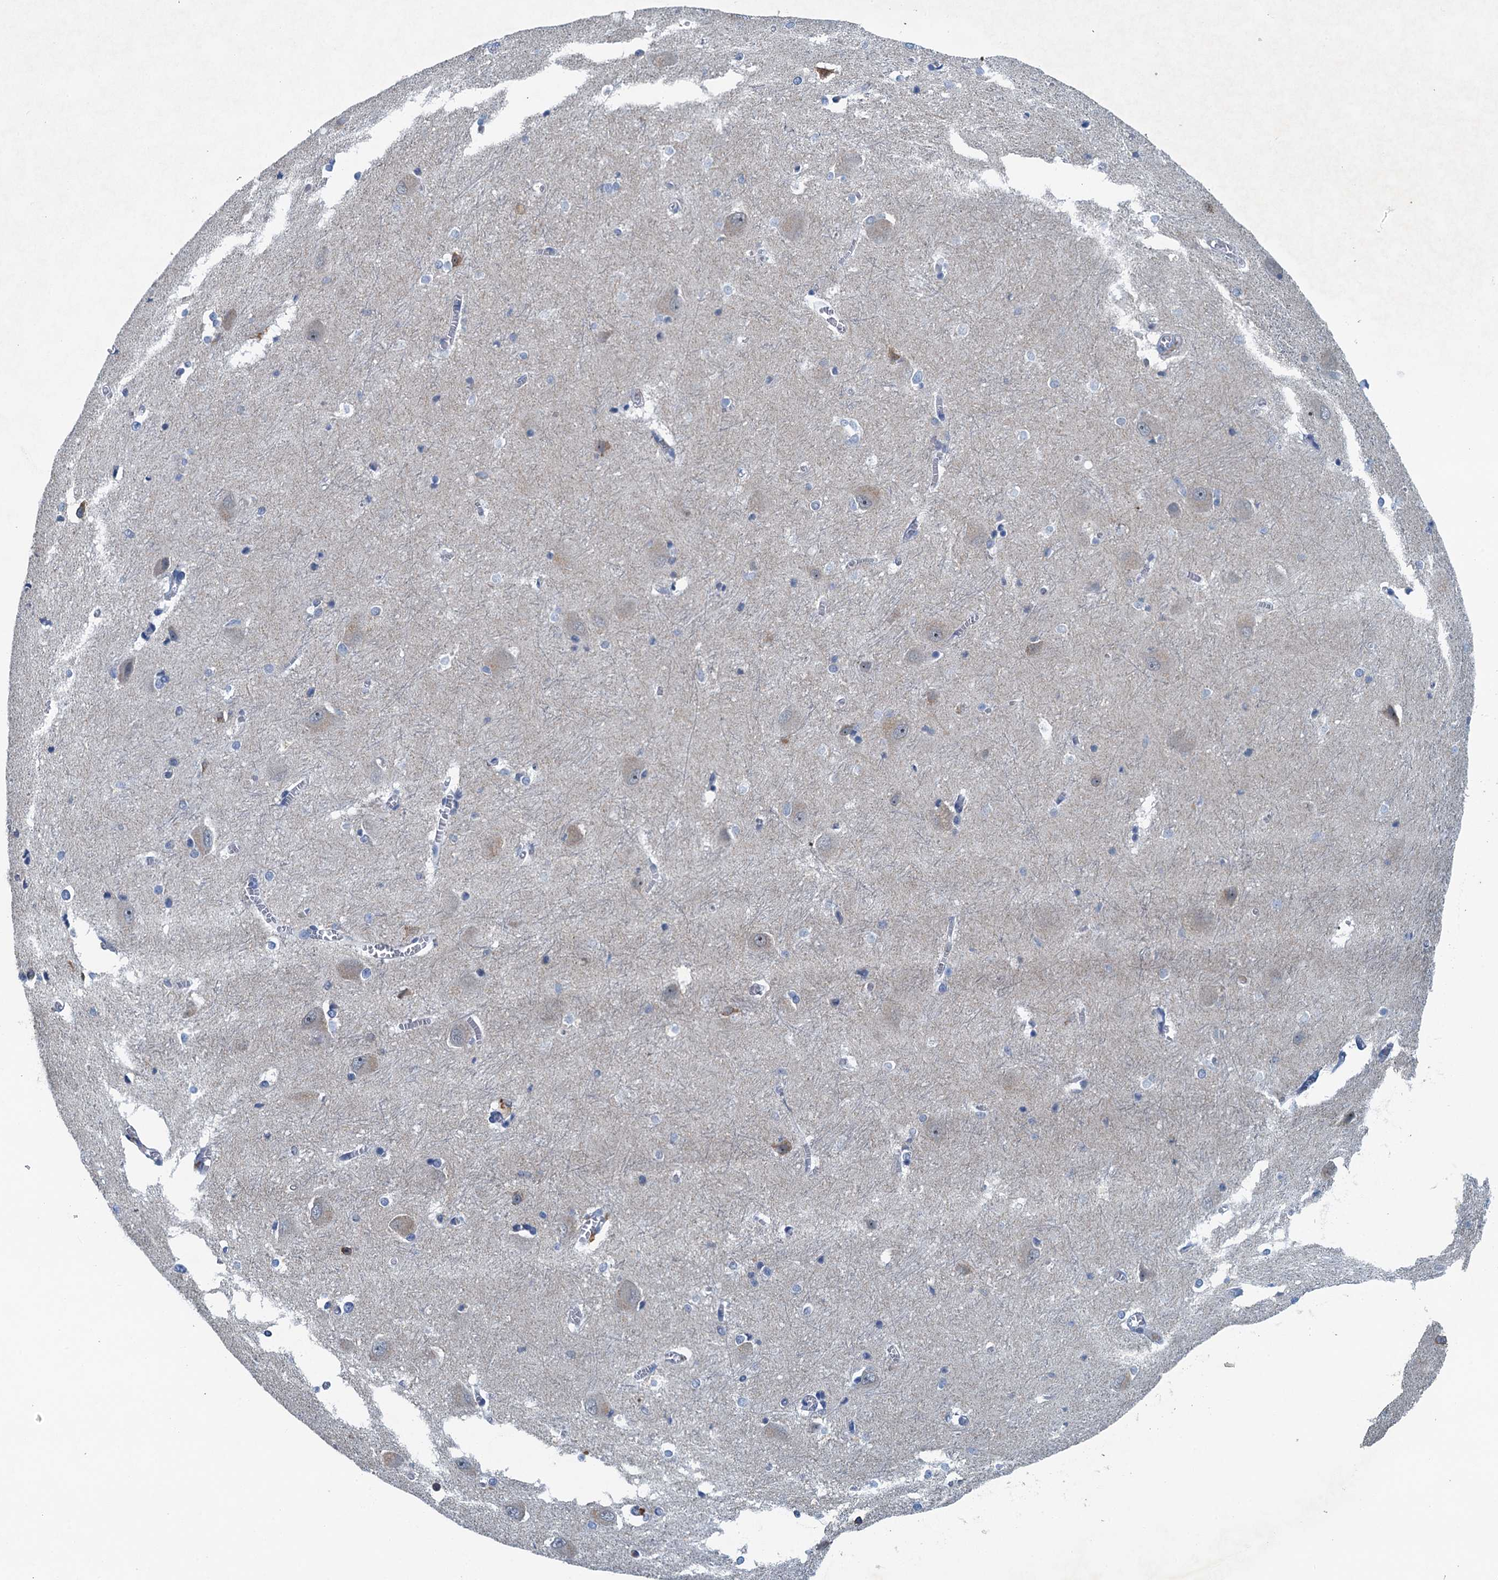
{"staining": {"intensity": "negative", "quantity": "none", "location": "none"}, "tissue": "caudate", "cell_type": "Glial cells", "image_type": "normal", "snomed": [{"axis": "morphology", "description": "Normal tissue, NOS"}, {"axis": "topography", "description": "Lateral ventricle wall"}], "caption": "Immunohistochemistry histopathology image of normal caudate stained for a protein (brown), which reveals no positivity in glial cells. Brightfield microscopy of immunohistochemistry stained with DAB (brown) and hematoxylin (blue), captured at high magnification.", "gene": "THAP10", "patient": {"sex": "male", "age": 37}}